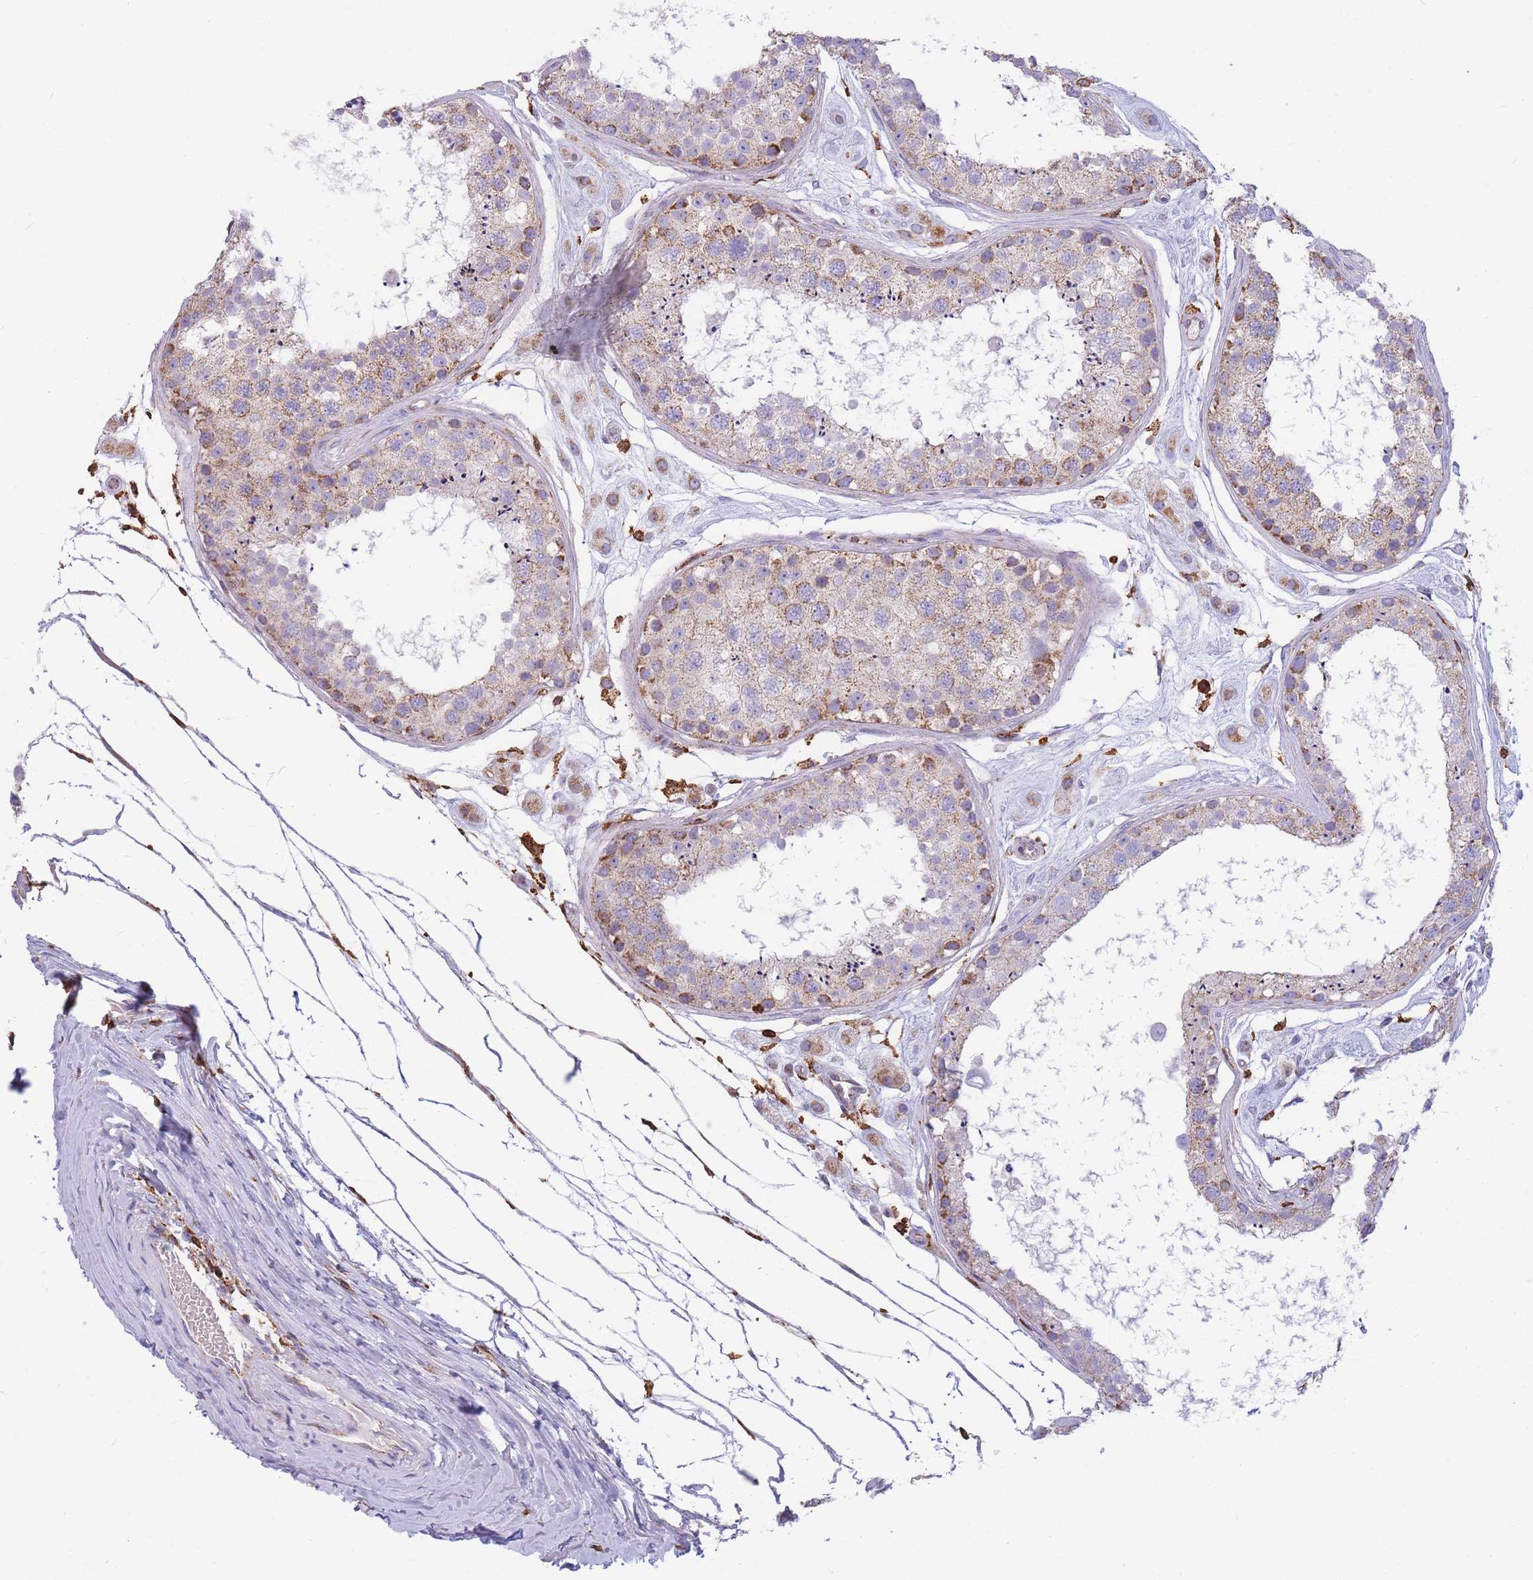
{"staining": {"intensity": "weak", "quantity": "25%-75%", "location": "cytoplasmic/membranous"}, "tissue": "testis", "cell_type": "Cells in seminiferous ducts", "image_type": "normal", "snomed": [{"axis": "morphology", "description": "Normal tissue, NOS"}, {"axis": "topography", "description": "Testis"}], "caption": "This is a histology image of immunohistochemistry staining of normal testis, which shows weak expression in the cytoplasmic/membranous of cells in seminiferous ducts.", "gene": "MRPL54", "patient": {"sex": "male", "age": 25}}